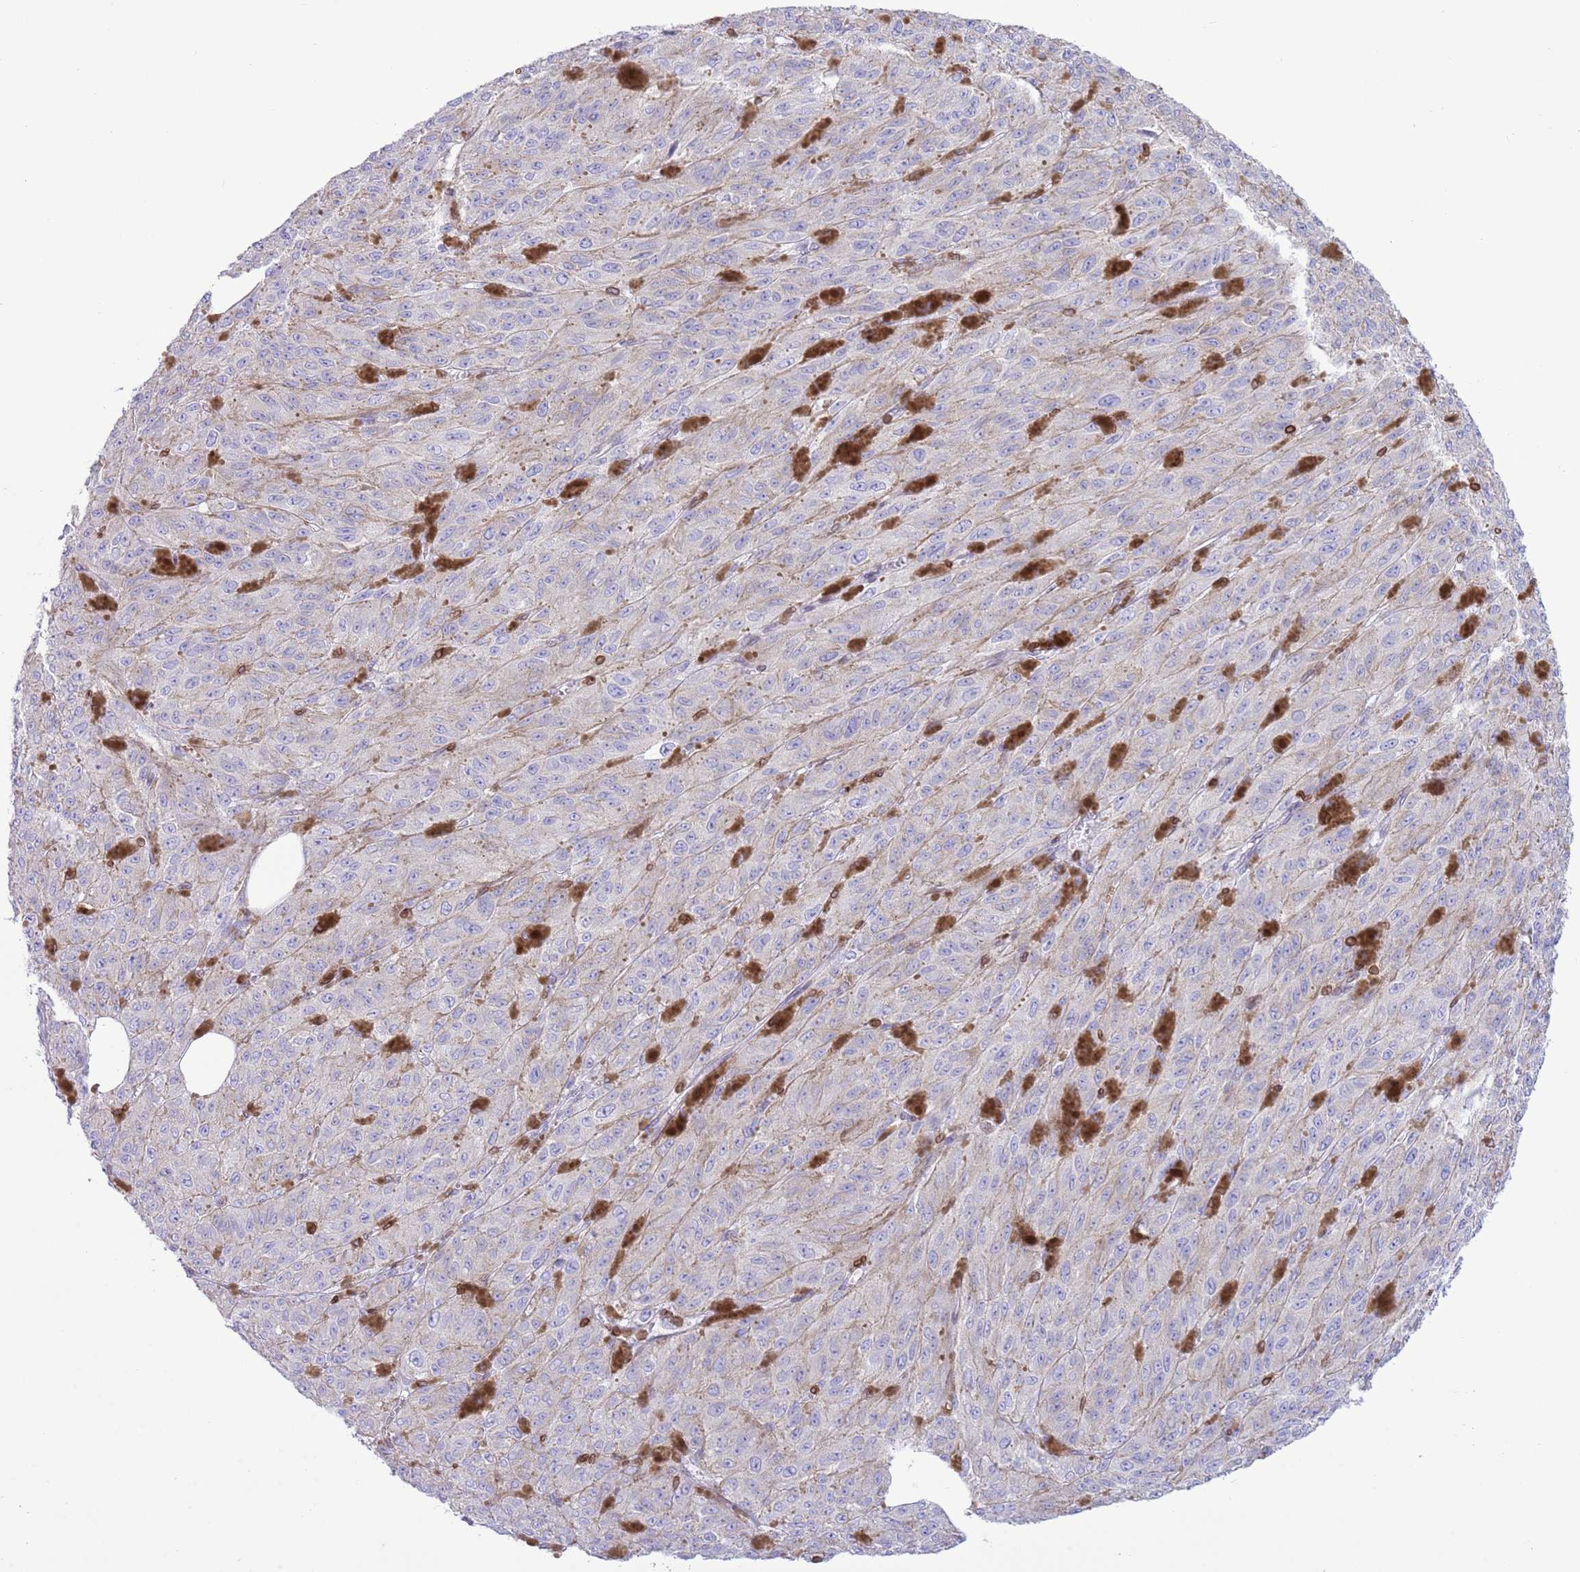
{"staining": {"intensity": "negative", "quantity": "none", "location": "none"}, "tissue": "melanoma", "cell_type": "Tumor cells", "image_type": "cancer", "snomed": [{"axis": "morphology", "description": "Malignant melanoma, NOS"}, {"axis": "topography", "description": "Skin"}], "caption": "This is a micrograph of immunohistochemistry staining of malignant melanoma, which shows no expression in tumor cells.", "gene": "LBR", "patient": {"sex": "female", "age": 52}}